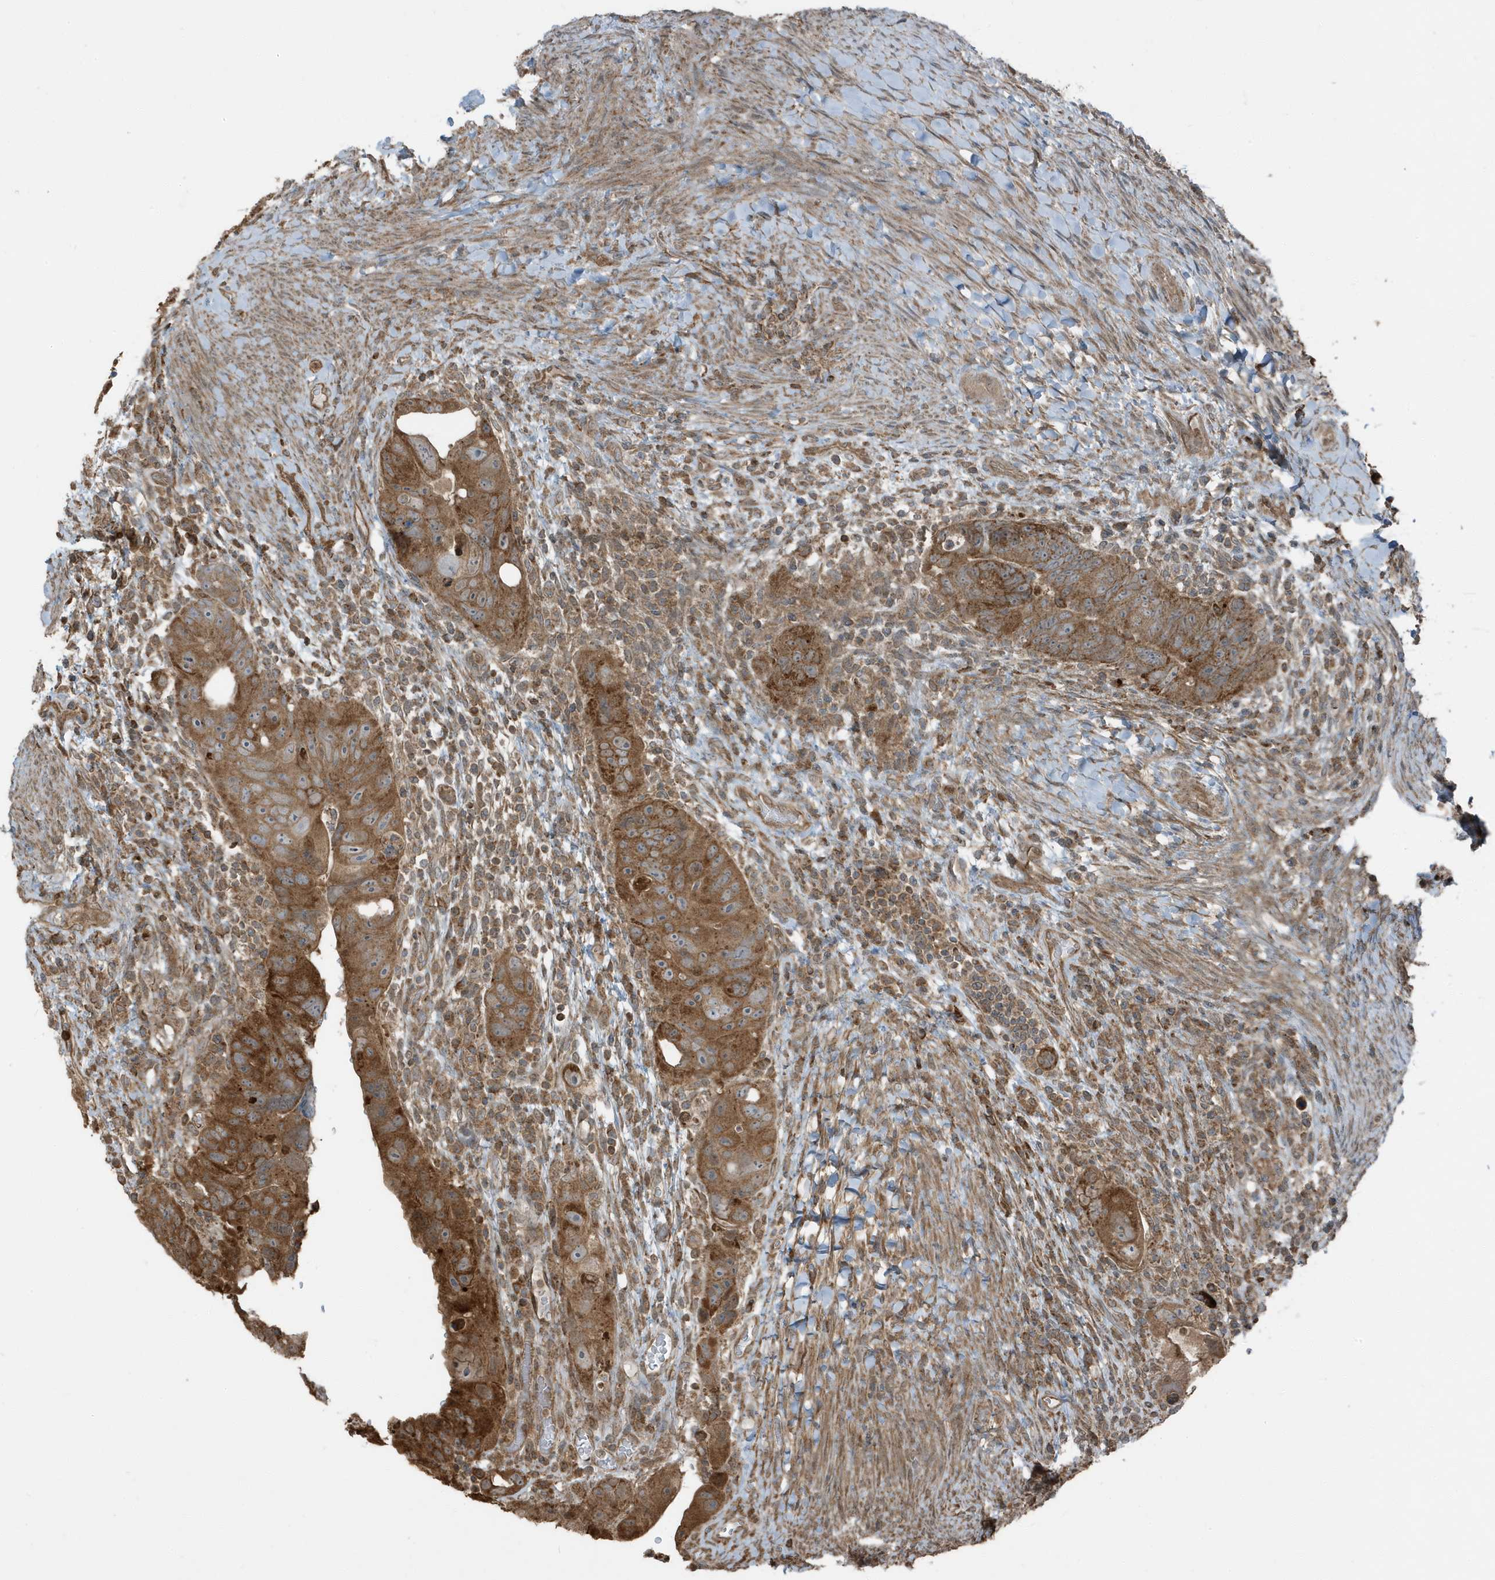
{"staining": {"intensity": "strong", "quantity": ">75%", "location": "cytoplasmic/membranous"}, "tissue": "colorectal cancer", "cell_type": "Tumor cells", "image_type": "cancer", "snomed": [{"axis": "morphology", "description": "Adenocarcinoma, NOS"}, {"axis": "topography", "description": "Rectum"}], "caption": "The immunohistochemical stain shows strong cytoplasmic/membranous staining in tumor cells of adenocarcinoma (colorectal) tissue. The staining was performed using DAB (3,3'-diaminobenzidine) to visualize the protein expression in brown, while the nuclei were stained in blue with hematoxylin (Magnification: 20x).", "gene": "AZI2", "patient": {"sex": "male", "age": 59}}